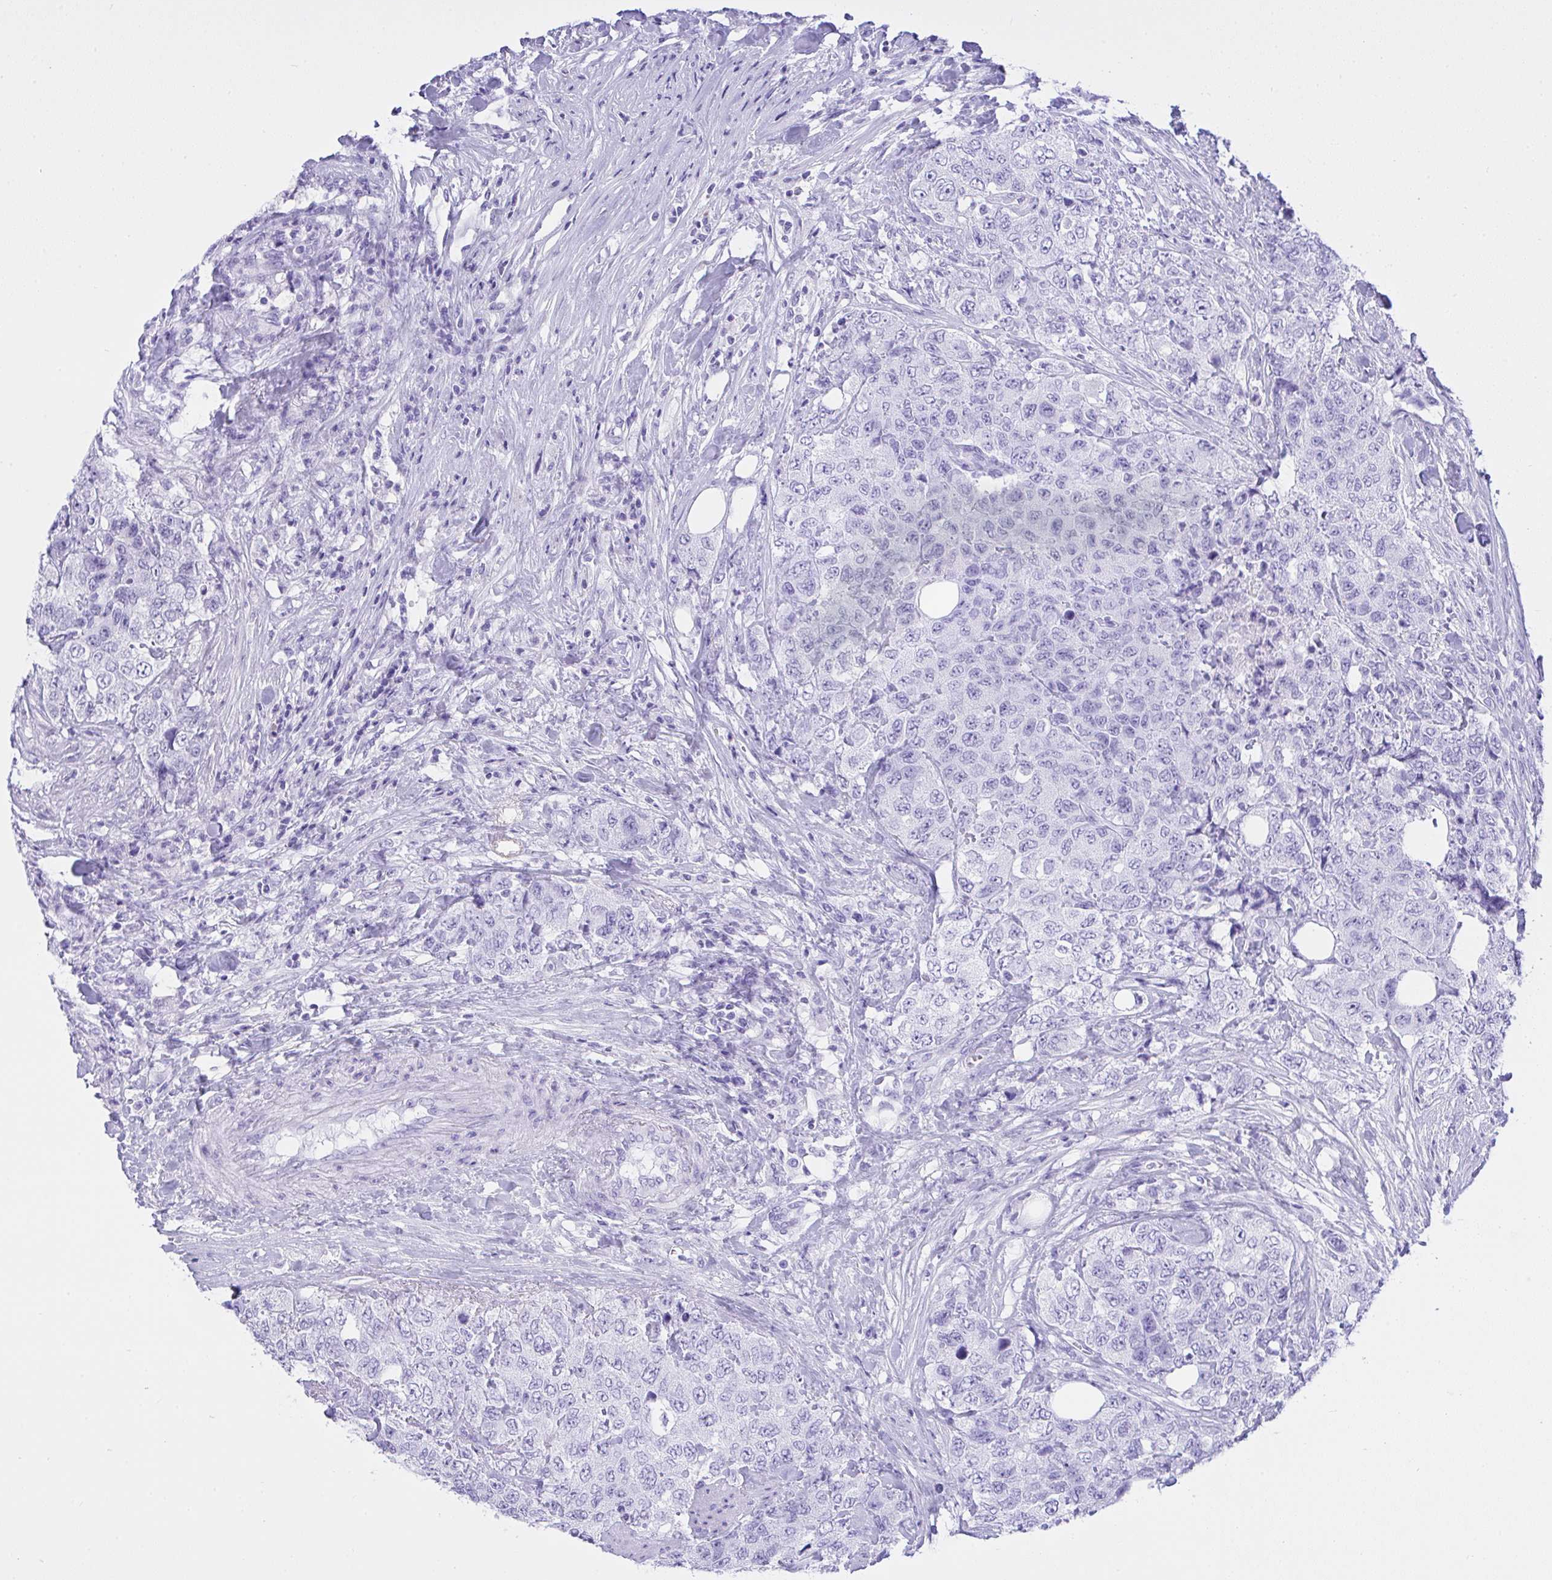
{"staining": {"intensity": "negative", "quantity": "none", "location": "none"}, "tissue": "urothelial cancer", "cell_type": "Tumor cells", "image_type": "cancer", "snomed": [{"axis": "morphology", "description": "Urothelial carcinoma, High grade"}, {"axis": "topography", "description": "Urinary bladder"}], "caption": "This is an IHC photomicrograph of human high-grade urothelial carcinoma. There is no positivity in tumor cells.", "gene": "AKR1D1", "patient": {"sex": "female", "age": 78}}